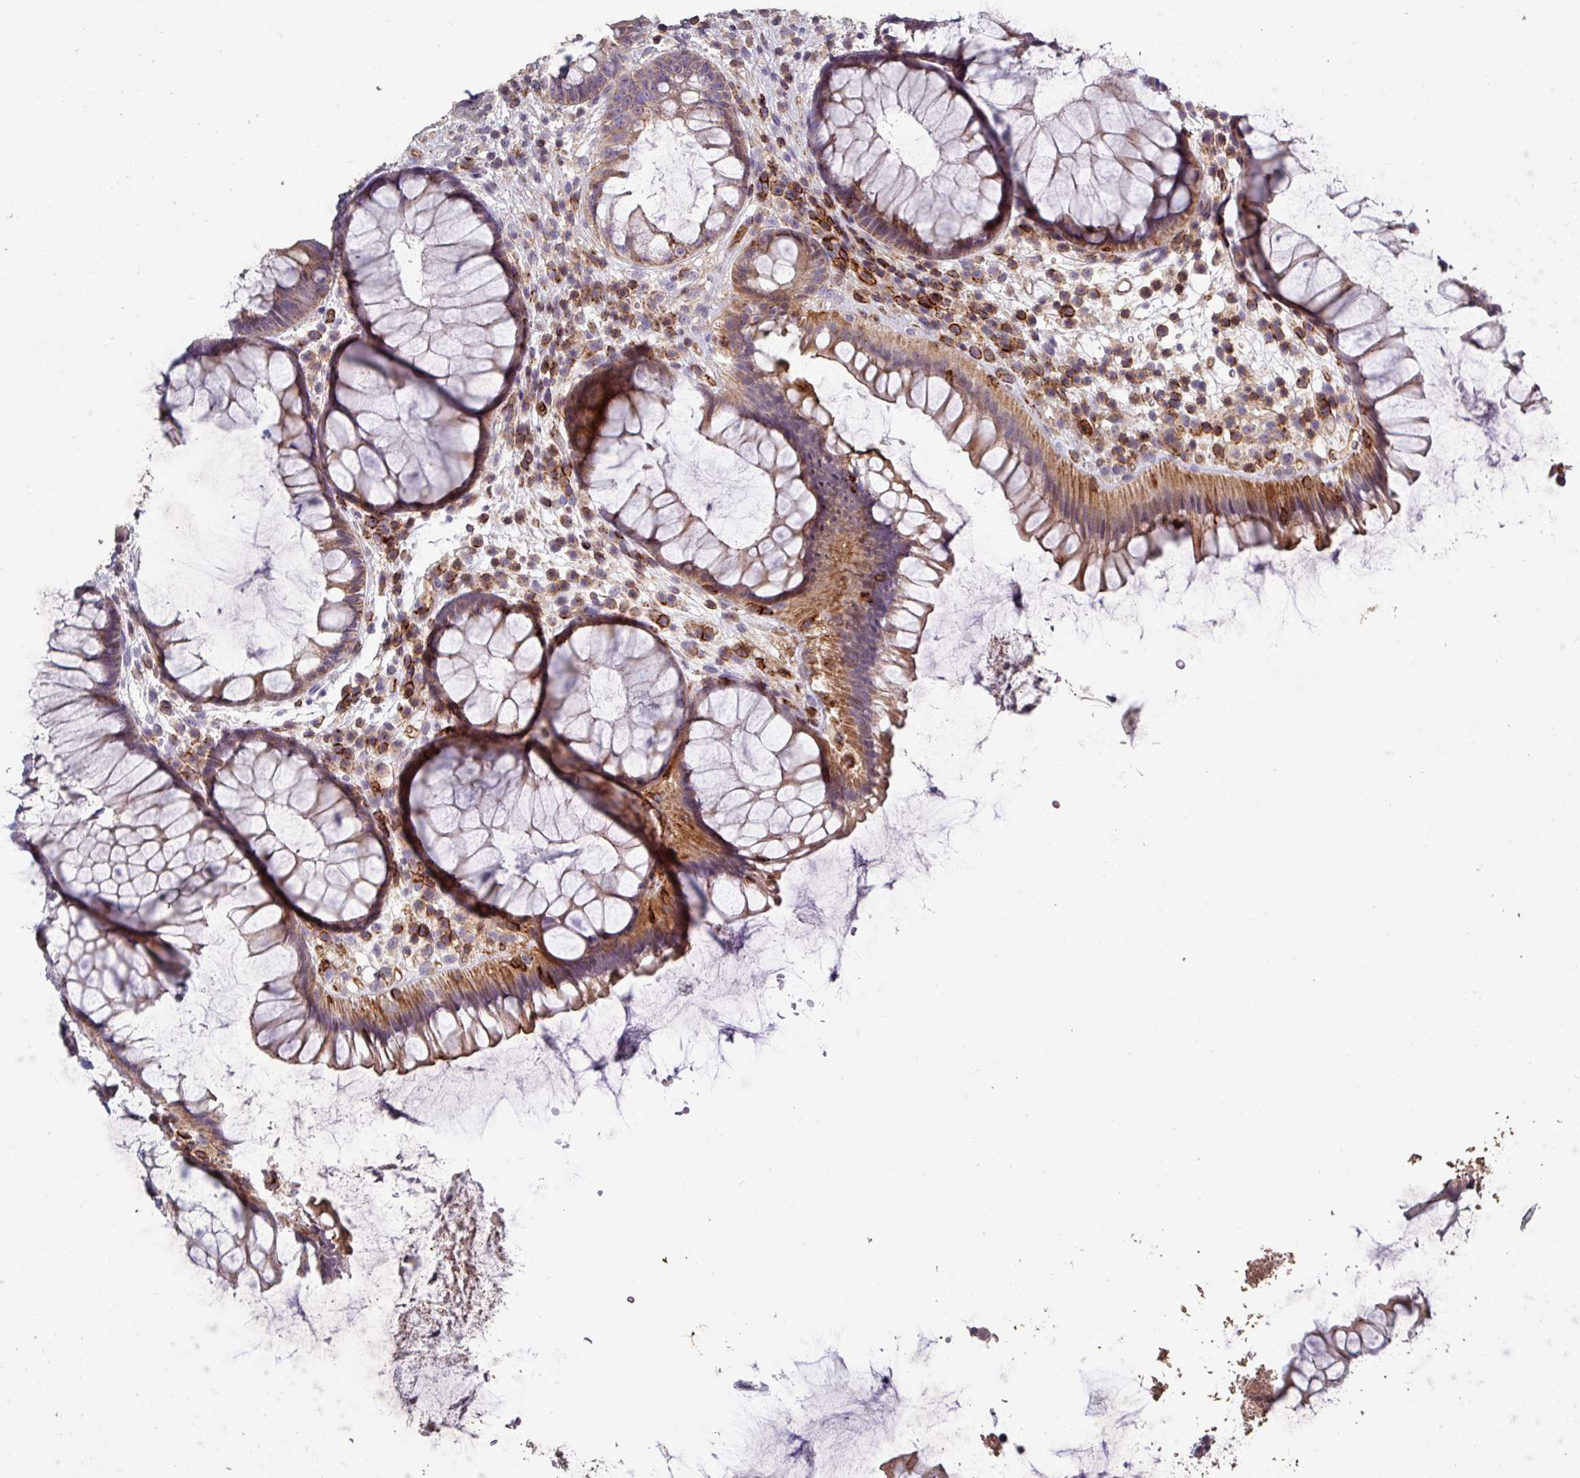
{"staining": {"intensity": "moderate", "quantity": "25%-75%", "location": "cytoplasmic/membranous"}, "tissue": "rectum", "cell_type": "Glandular cells", "image_type": "normal", "snomed": [{"axis": "morphology", "description": "Normal tissue, NOS"}, {"axis": "topography", "description": "Rectum"}], "caption": "High-power microscopy captured an immunohistochemistry micrograph of benign rectum, revealing moderate cytoplasmic/membranous expression in approximately 25%-75% of glandular cells. The protein is shown in brown color, while the nuclei are stained blue.", "gene": "RPL23A", "patient": {"sex": "male", "age": 51}}